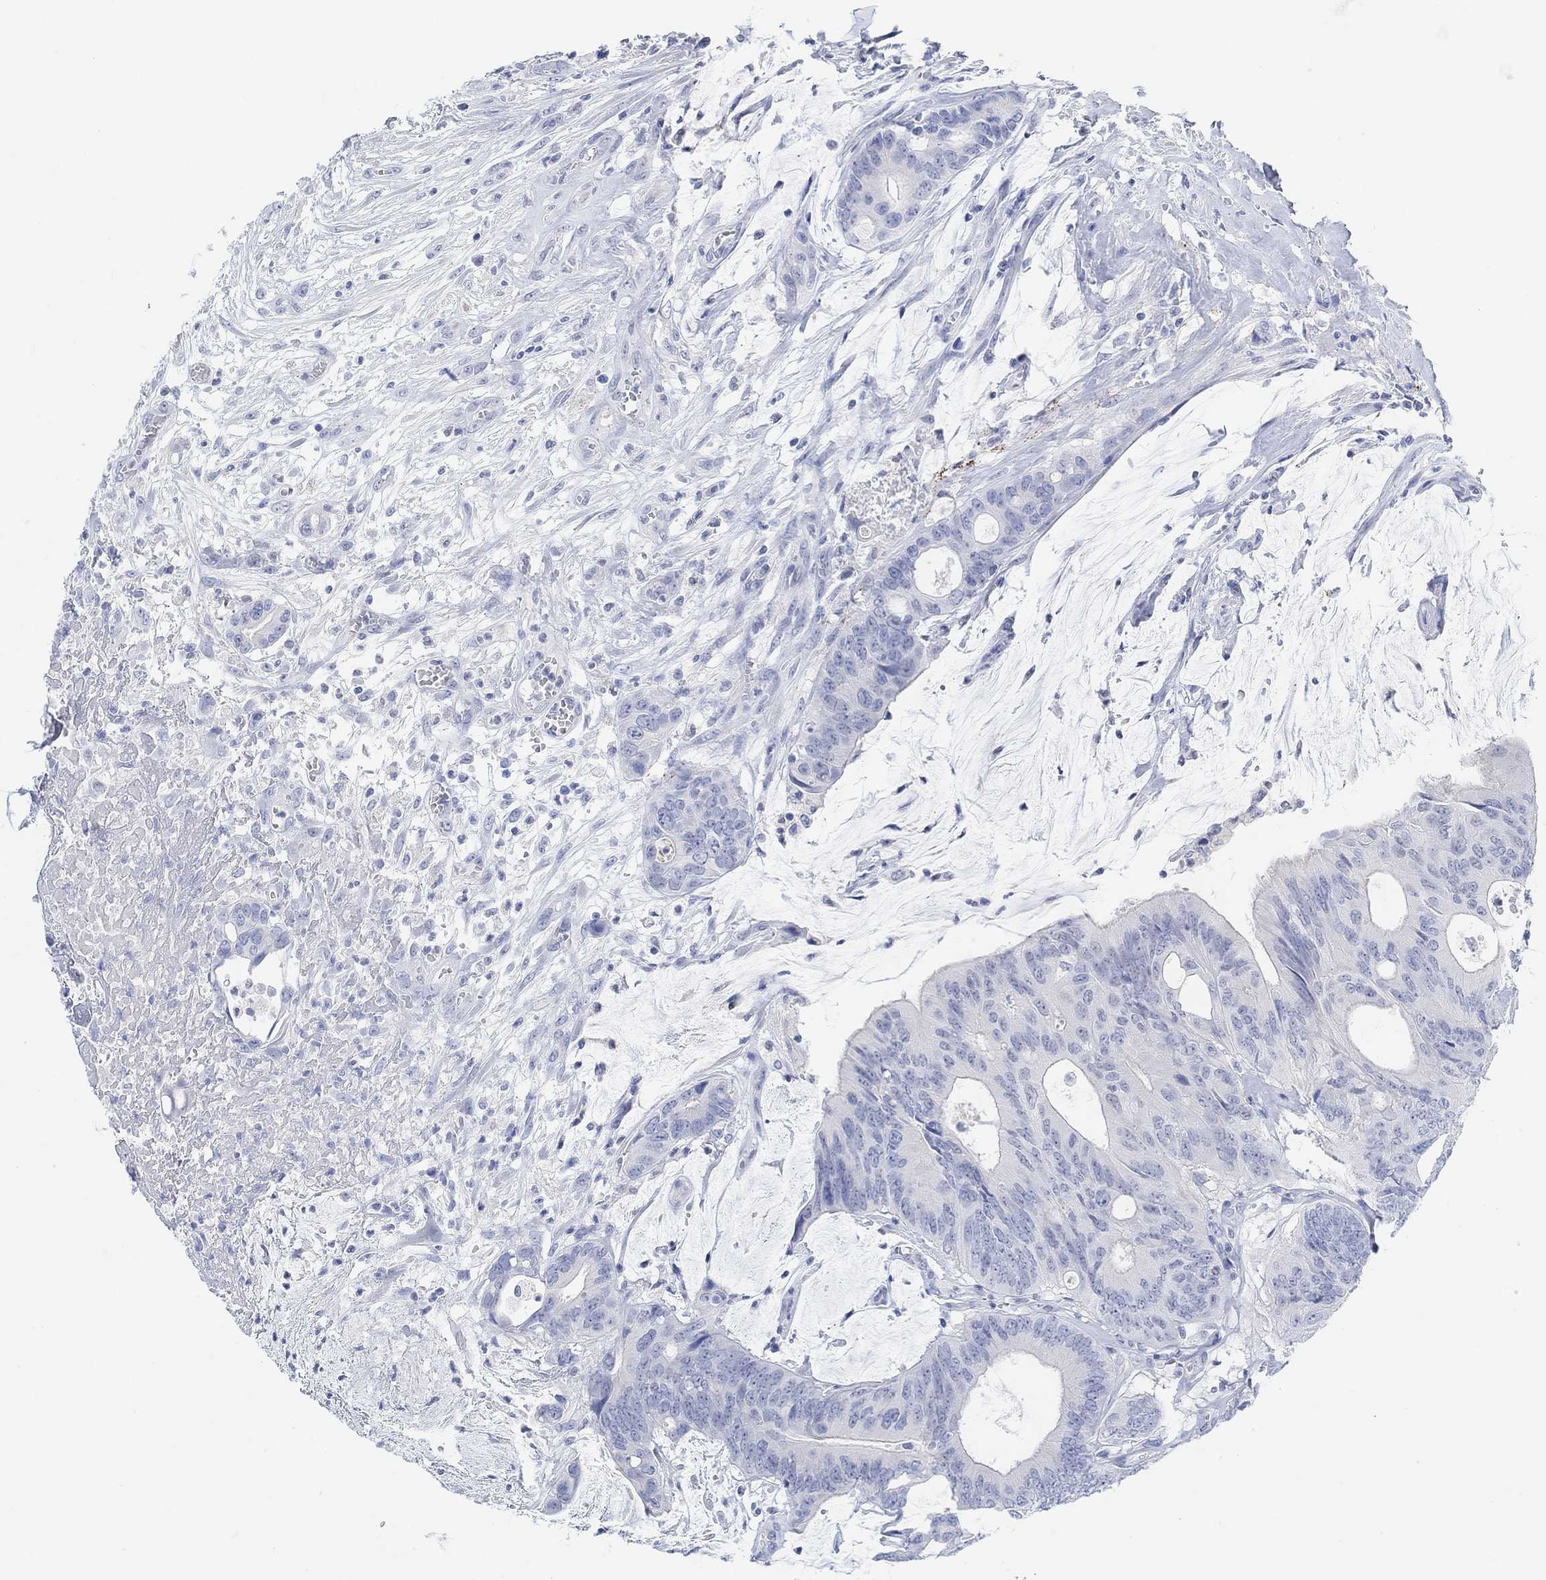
{"staining": {"intensity": "negative", "quantity": "none", "location": "none"}, "tissue": "colorectal cancer", "cell_type": "Tumor cells", "image_type": "cancer", "snomed": [{"axis": "morphology", "description": "Normal tissue, NOS"}, {"axis": "morphology", "description": "Adenocarcinoma, NOS"}, {"axis": "topography", "description": "Colon"}], "caption": "A photomicrograph of colorectal cancer stained for a protein reveals no brown staining in tumor cells.", "gene": "ENO4", "patient": {"sex": "male", "age": 65}}